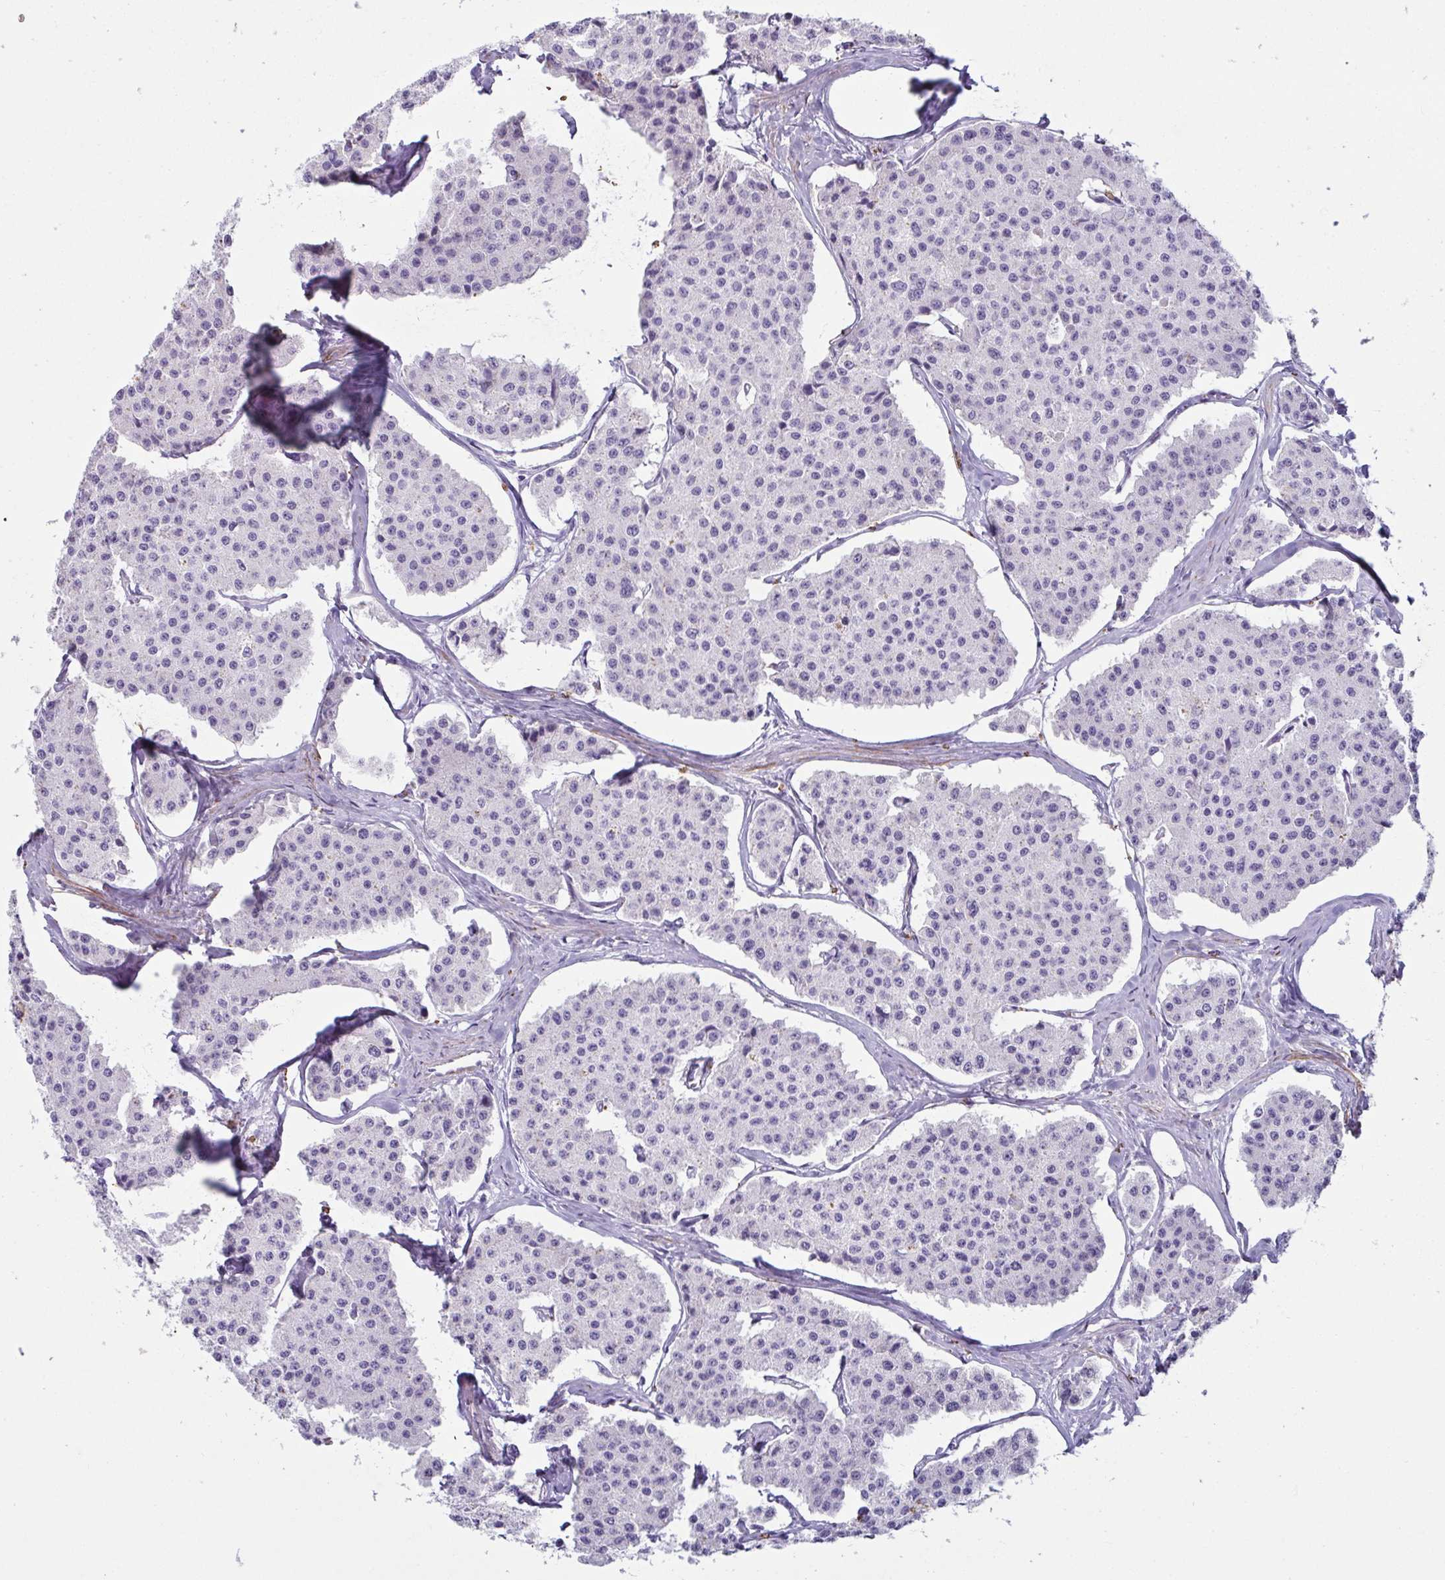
{"staining": {"intensity": "negative", "quantity": "none", "location": "none"}, "tissue": "carcinoid", "cell_type": "Tumor cells", "image_type": "cancer", "snomed": [{"axis": "morphology", "description": "Carcinoid, malignant, NOS"}, {"axis": "topography", "description": "Small intestine"}], "caption": "High power microscopy image of an immunohistochemistry histopathology image of carcinoid (malignant), revealing no significant staining in tumor cells.", "gene": "OR5P3", "patient": {"sex": "female", "age": 65}}